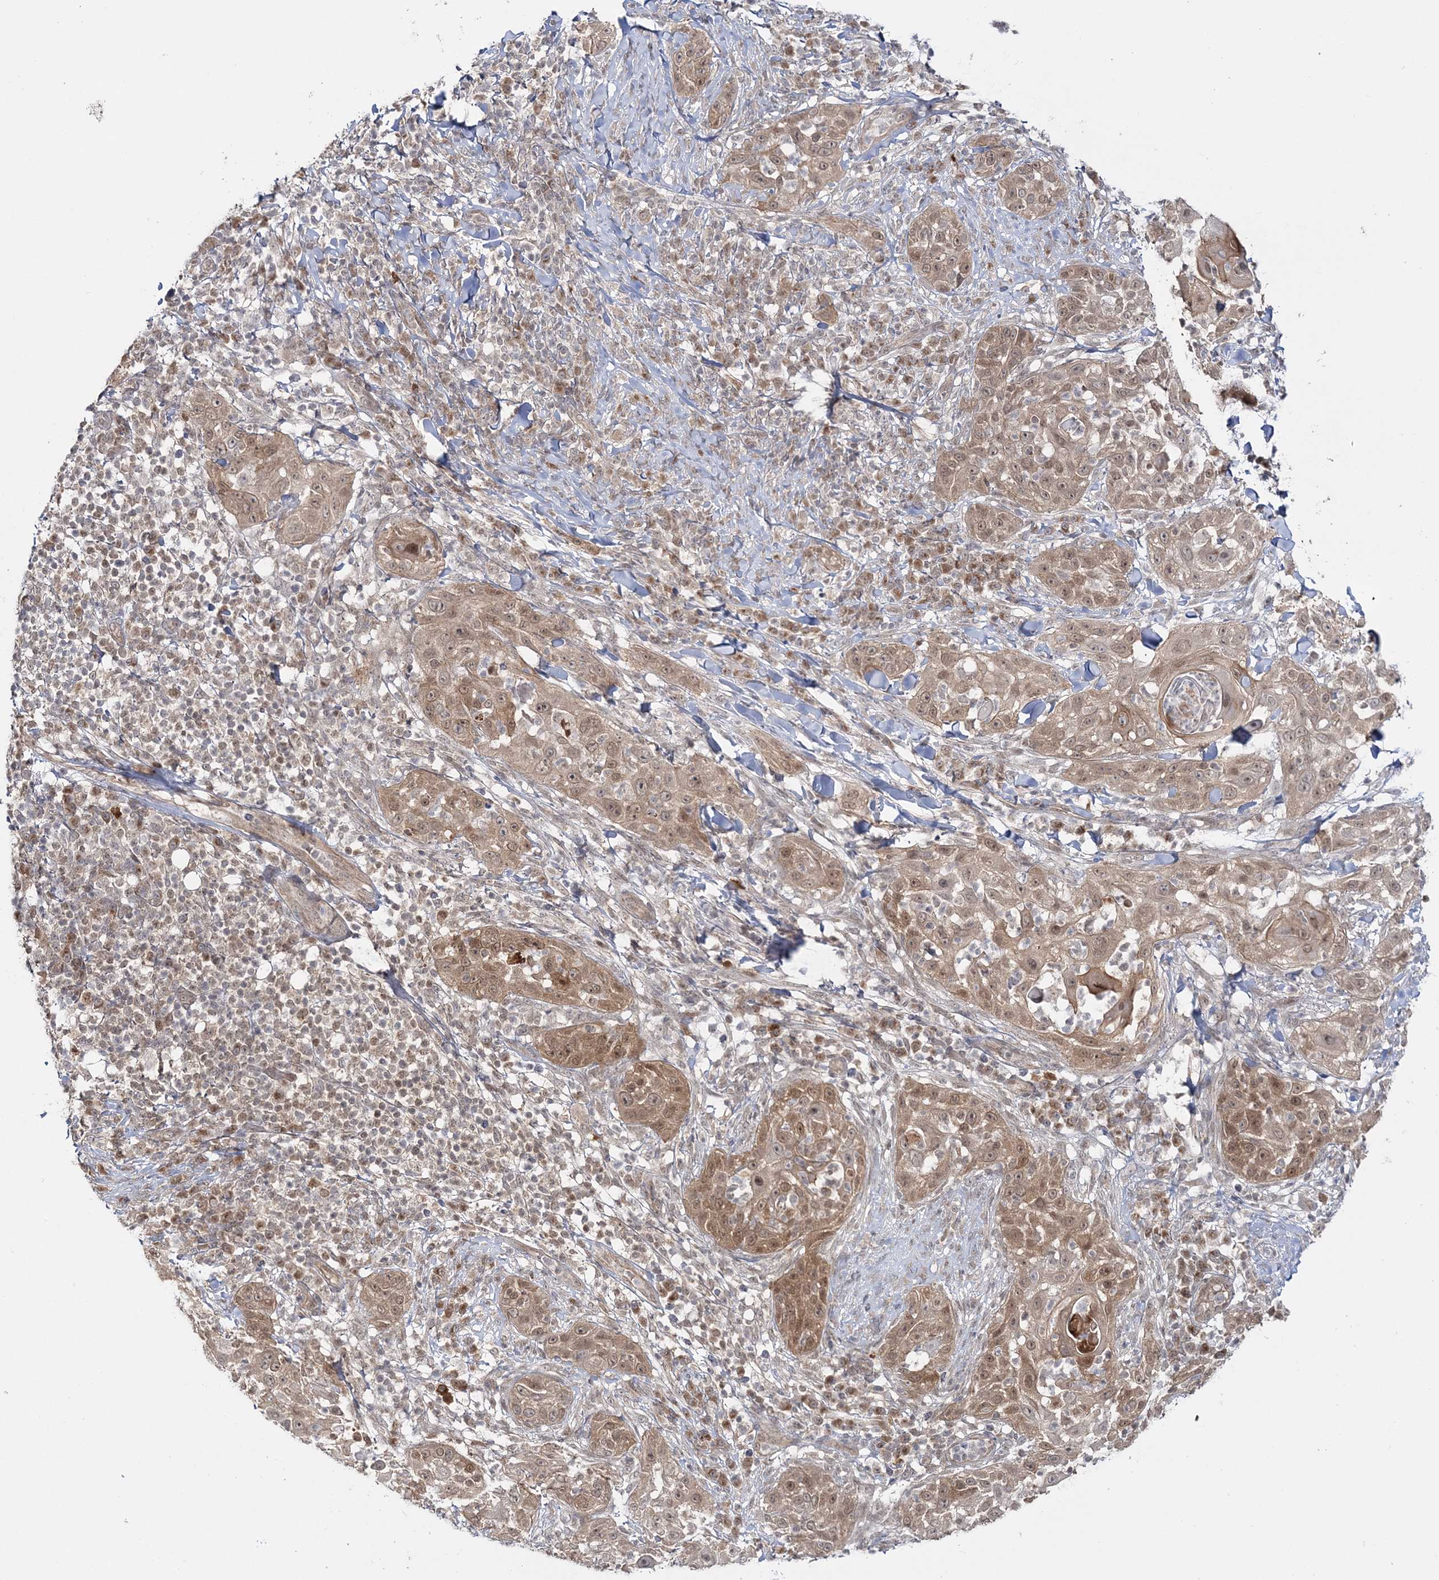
{"staining": {"intensity": "moderate", "quantity": ">75%", "location": "cytoplasmic/membranous,nuclear"}, "tissue": "skin cancer", "cell_type": "Tumor cells", "image_type": "cancer", "snomed": [{"axis": "morphology", "description": "Squamous cell carcinoma, NOS"}, {"axis": "topography", "description": "Skin"}], "caption": "Immunohistochemistry (IHC) micrograph of neoplastic tissue: skin squamous cell carcinoma stained using IHC demonstrates medium levels of moderate protein expression localized specifically in the cytoplasmic/membranous and nuclear of tumor cells, appearing as a cytoplasmic/membranous and nuclear brown color.", "gene": "ZFAND6", "patient": {"sex": "female", "age": 44}}